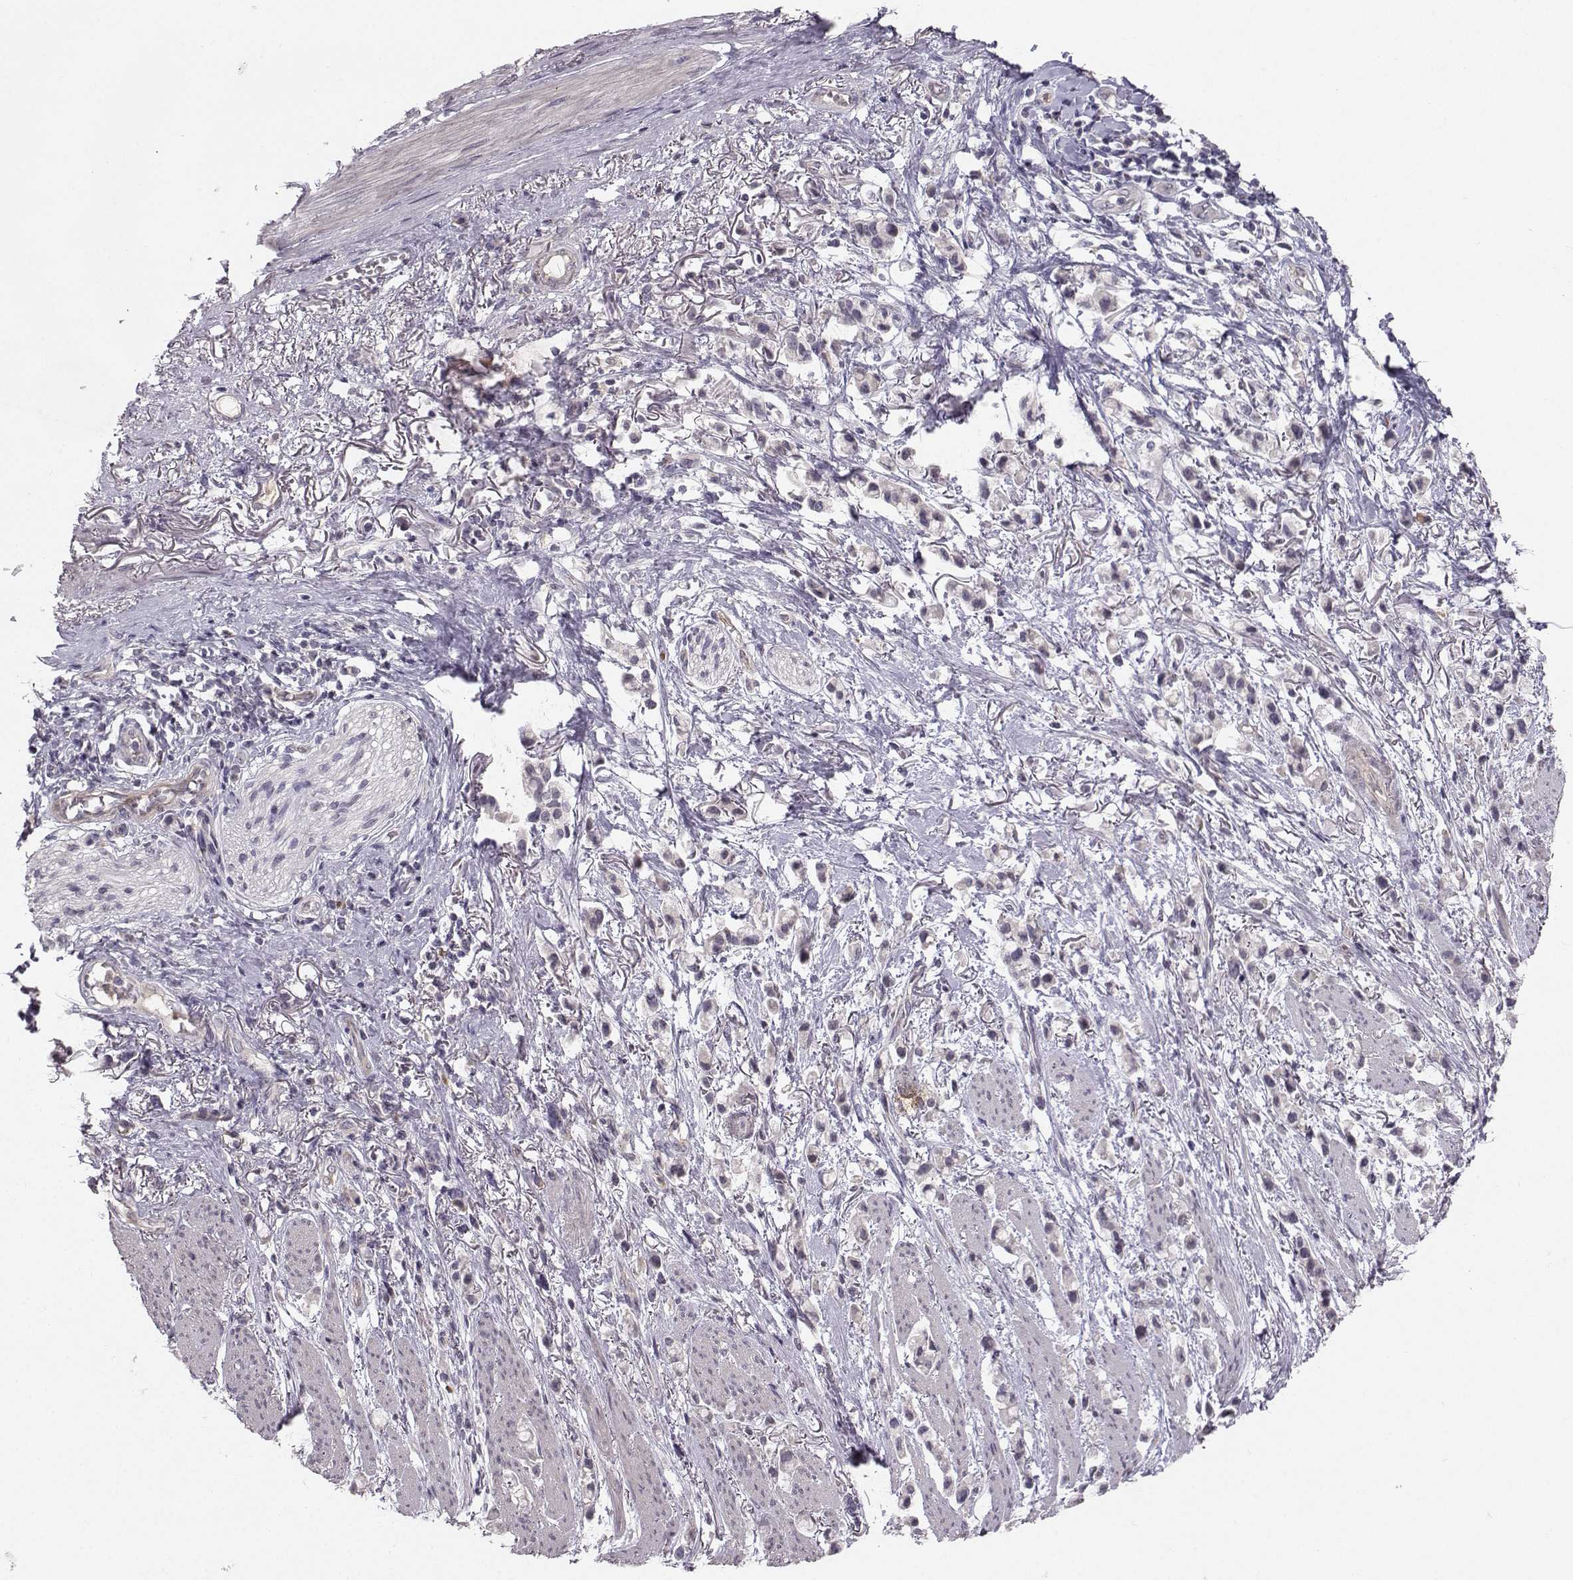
{"staining": {"intensity": "negative", "quantity": "none", "location": "none"}, "tissue": "stomach cancer", "cell_type": "Tumor cells", "image_type": "cancer", "snomed": [{"axis": "morphology", "description": "Adenocarcinoma, NOS"}, {"axis": "topography", "description": "Stomach"}], "caption": "The micrograph displays no staining of tumor cells in stomach cancer (adenocarcinoma).", "gene": "OPRD1", "patient": {"sex": "female", "age": 81}}